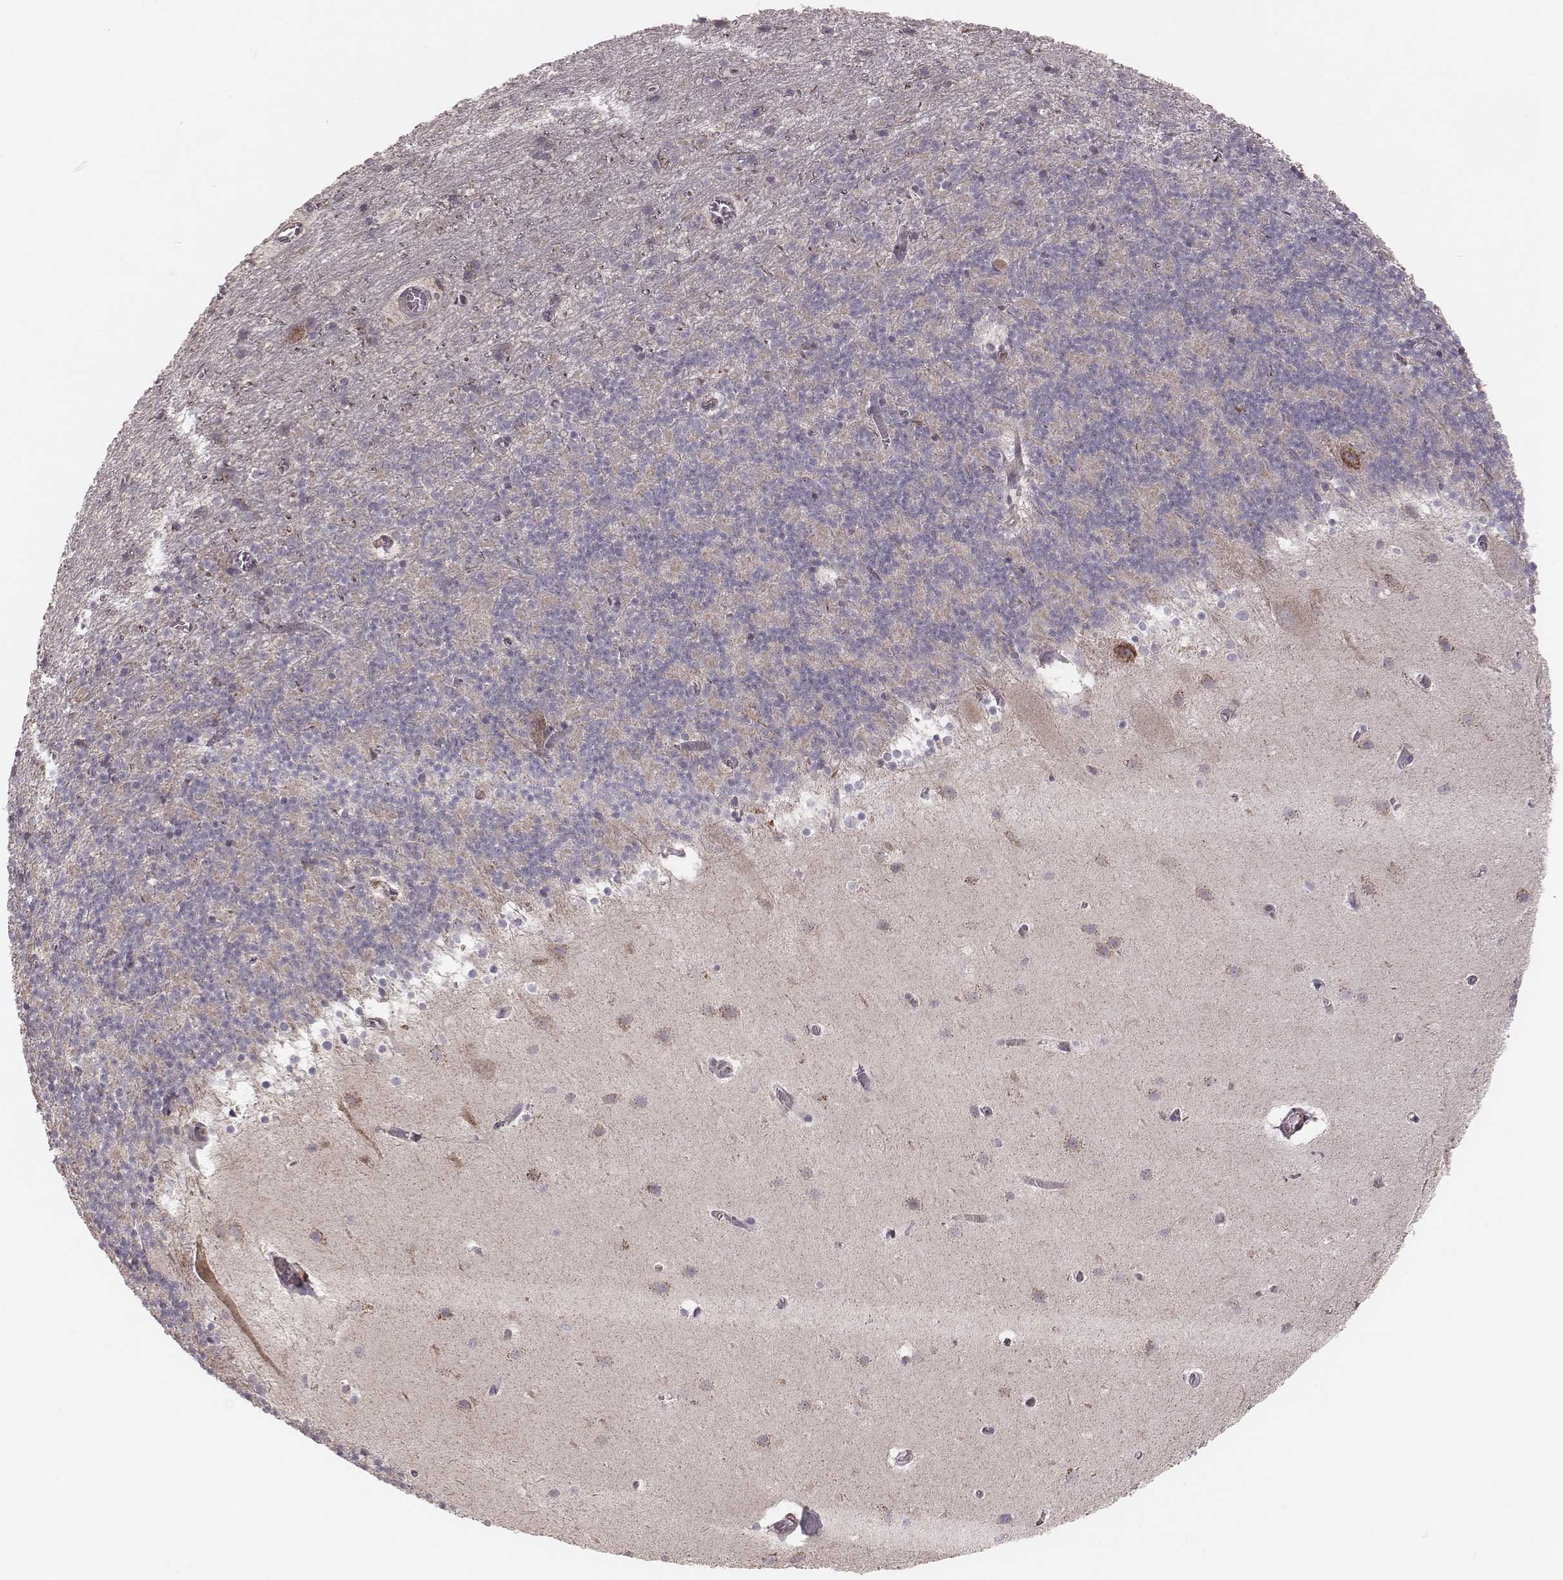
{"staining": {"intensity": "weak", "quantity": "<25%", "location": "cytoplasmic/membranous"}, "tissue": "cerebellum", "cell_type": "Cells in granular layer", "image_type": "normal", "snomed": [{"axis": "morphology", "description": "Normal tissue, NOS"}, {"axis": "topography", "description": "Cerebellum"}], "caption": "A high-resolution photomicrograph shows IHC staining of normal cerebellum, which exhibits no significant expression in cells in granular layer.", "gene": "MRPS27", "patient": {"sex": "male", "age": 70}}